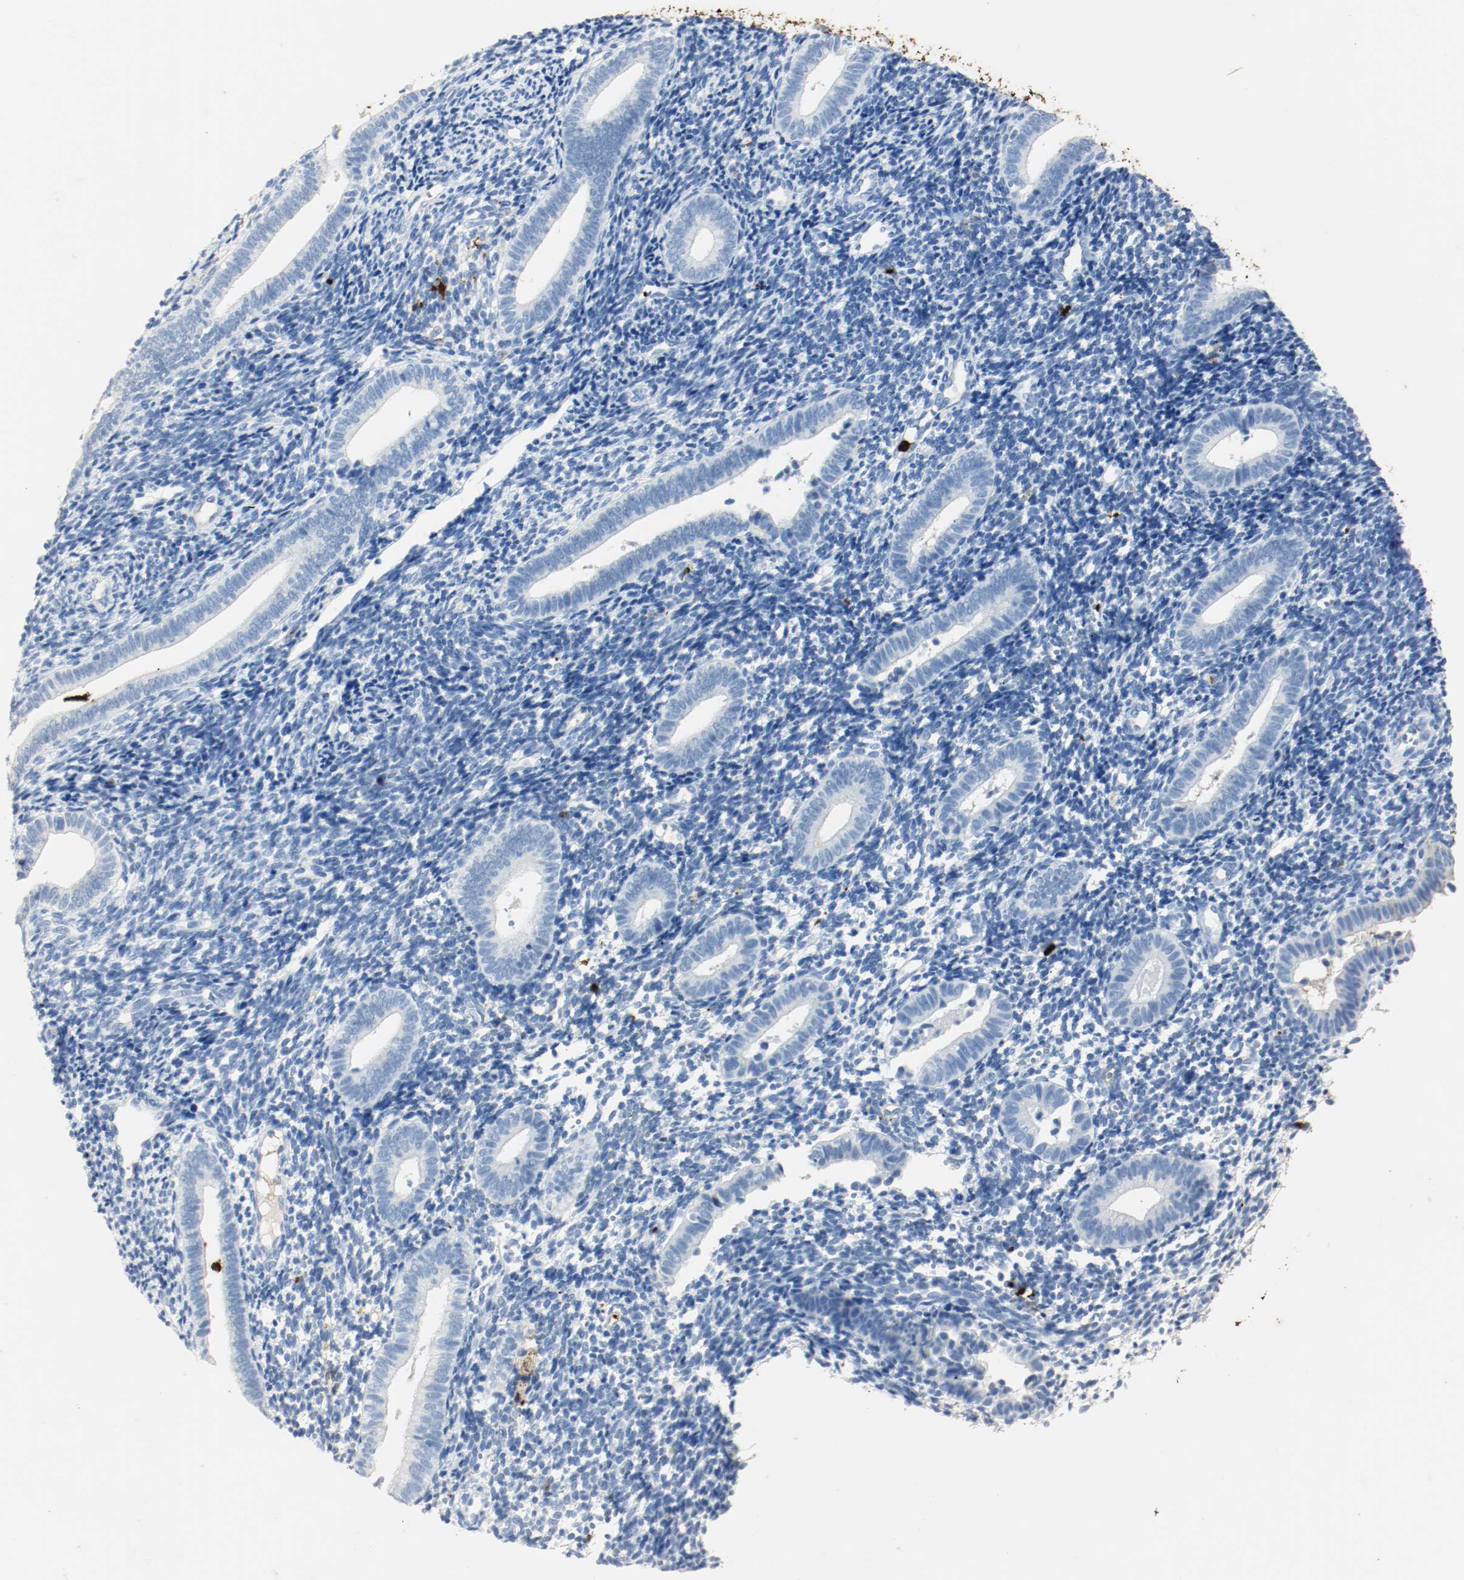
{"staining": {"intensity": "strong", "quantity": "<25%", "location": "cytoplasmic/membranous"}, "tissue": "endometrium", "cell_type": "Cells in endometrial stroma", "image_type": "normal", "snomed": [{"axis": "morphology", "description": "Normal tissue, NOS"}, {"axis": "topography", "description": "Uterus"}, {"axis": "topography", "description": "Endometrium"}], "caption": "IHC histopathology image of unremarkable endometrium: human endometrium stained using immunohistochemistry demonstrates medium levels of strong protein expression localized specifically in the cytoplasmic/membranous of cells in endometrial stroma, appearing as a cytoplasmic/membranous brown color.", "gene": "S100A9", "patient": {"sex": "female", "age": 33}}